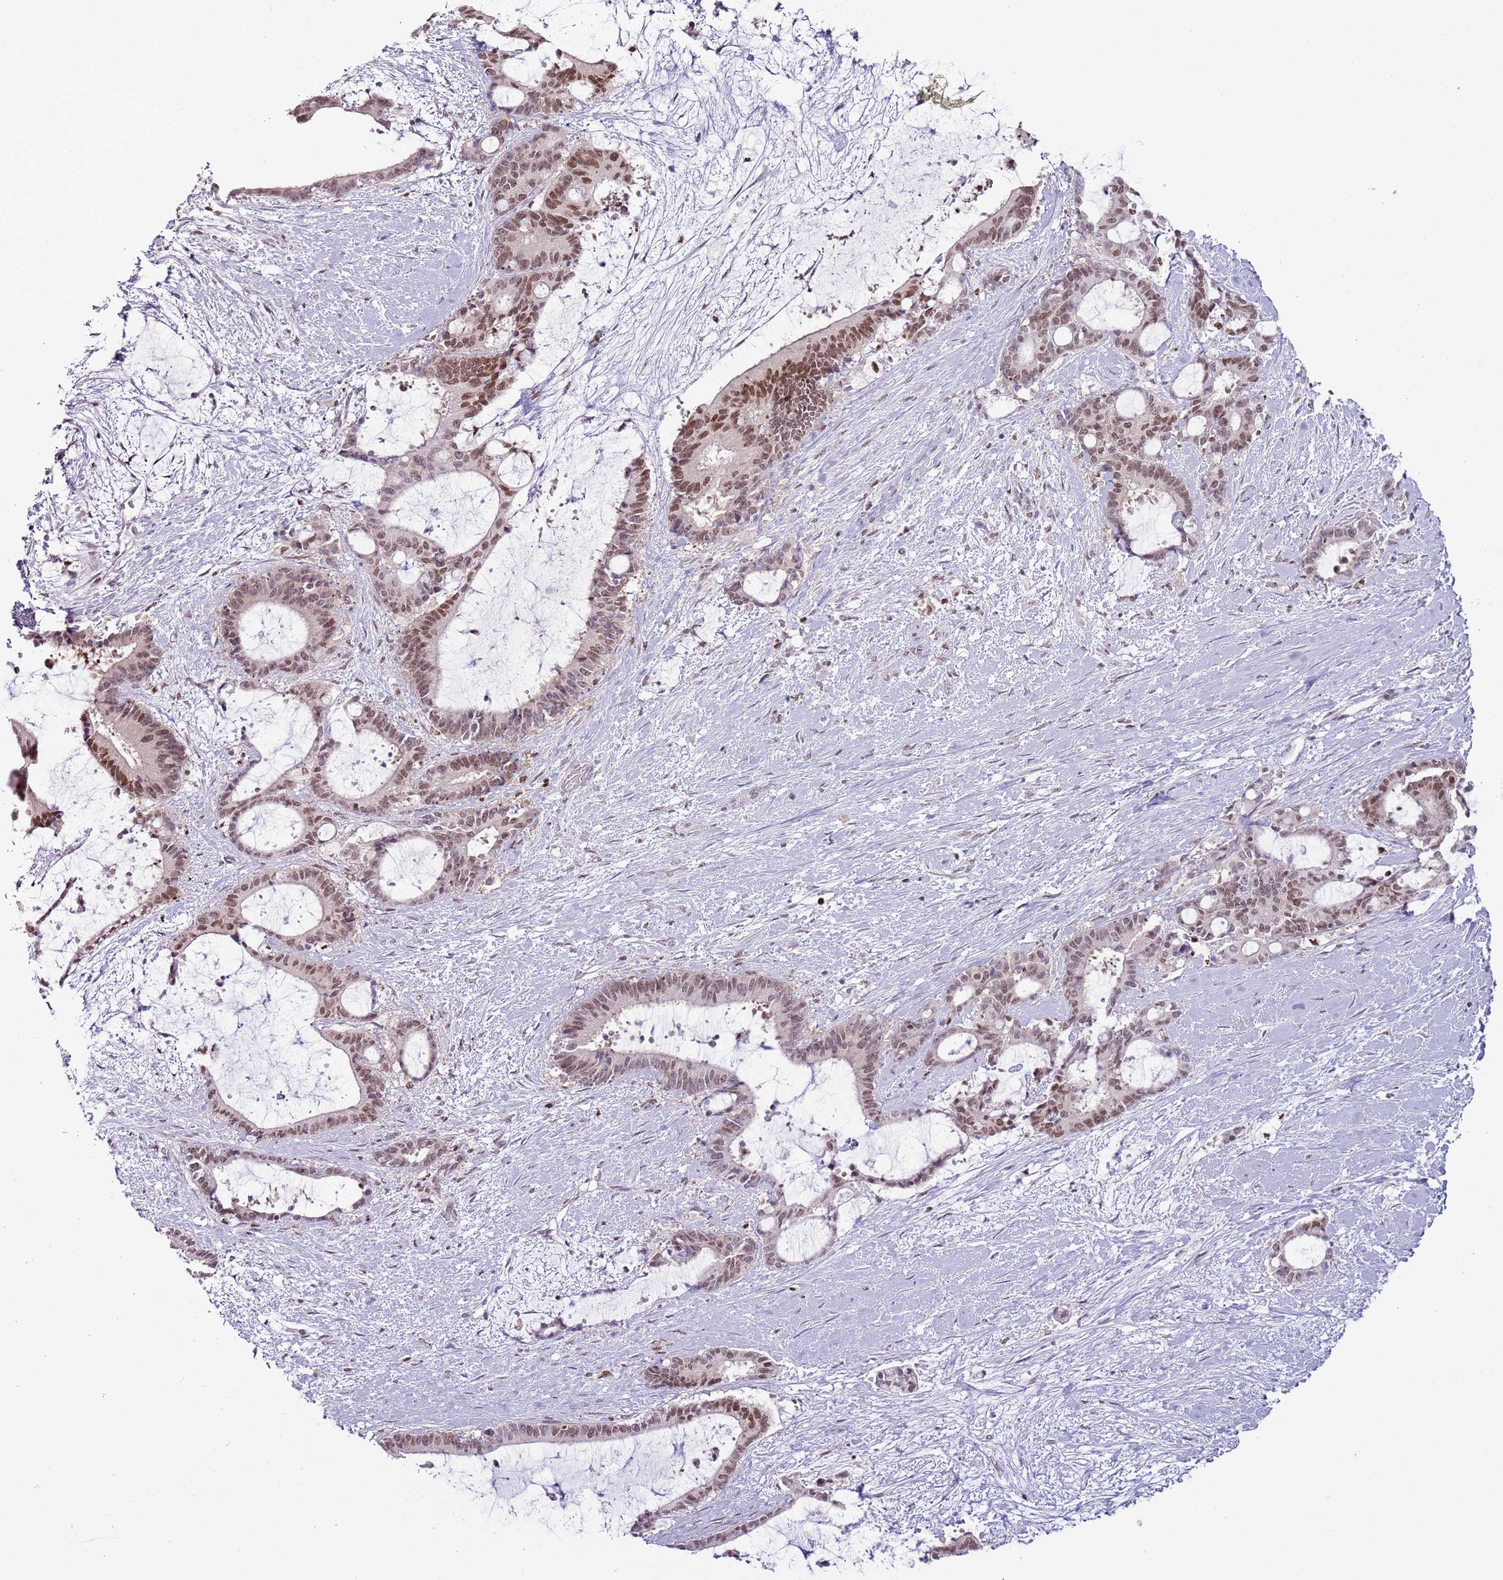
{"staining": {"intensity": "moderate", "quantity": "25%-75%", "location": "nuclear"}, "tissue": "liver cancer", "cell_type": "Tumor cells", "image_type": "cancer", "snomed": [{"axis": "morphology", "description": "Normal tissue, NOS"}, {"axis": "morphology", "description": "Cholangiocarcinoma"}, {"axis": "topography", "description": "Liver"}, {"axis": "topography", "description": "Peripheral nerve tissue"}], "caption": "High-power microscopy captured an immunohistochemistry micrograph of cholangiocarcinoma (liver), revealing moderate nuclear positivity in approximately 25%-75% of tumor cells.", "gene": "SELENOH", "patient": {"sex": "female", "age": 73}}